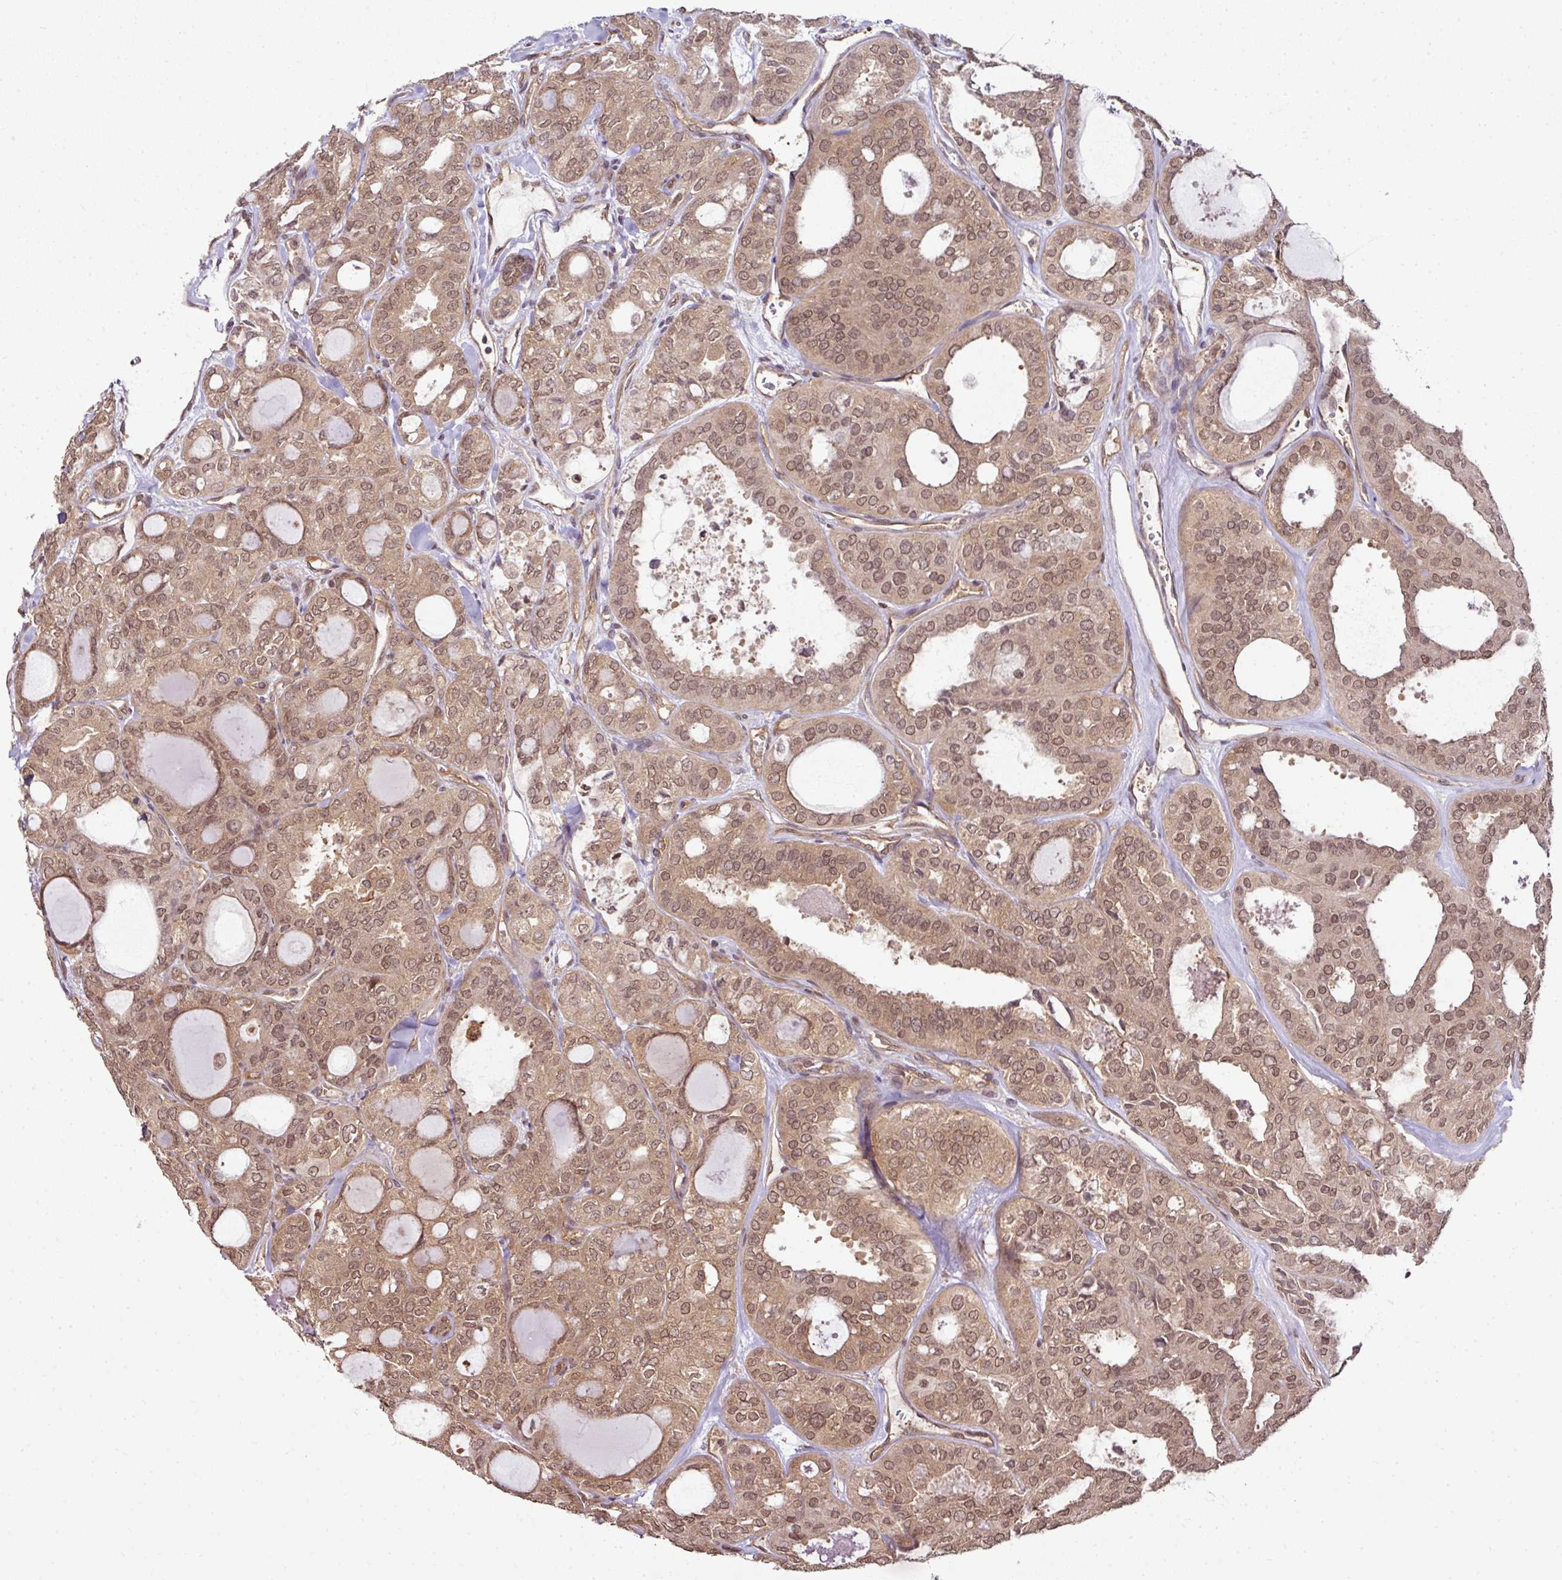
{"staining": {"intensity": "moderate", "quantity": ">75%", "location": "cytoplasmic/membranous,nuclear"}, "tissue": "thyroid cancer", "cell_type": "Tumor cells", "image_type": "cancer", "snomed": [{"axis": "morphology", "description": "Follicular adenoma carcinoma, NOS"}, {"axis": "topography", "description": "Thyroid gland"}], "caption": "Thyroid follicular adenoma carcinoma stained with immunohistochemistry reveals moderate cytoplasmic/membranous and nuclear expression in about >75% of tumor cells.", "gene": "ANKRD18A", "patient": {"sex": "male", "age": 75}}